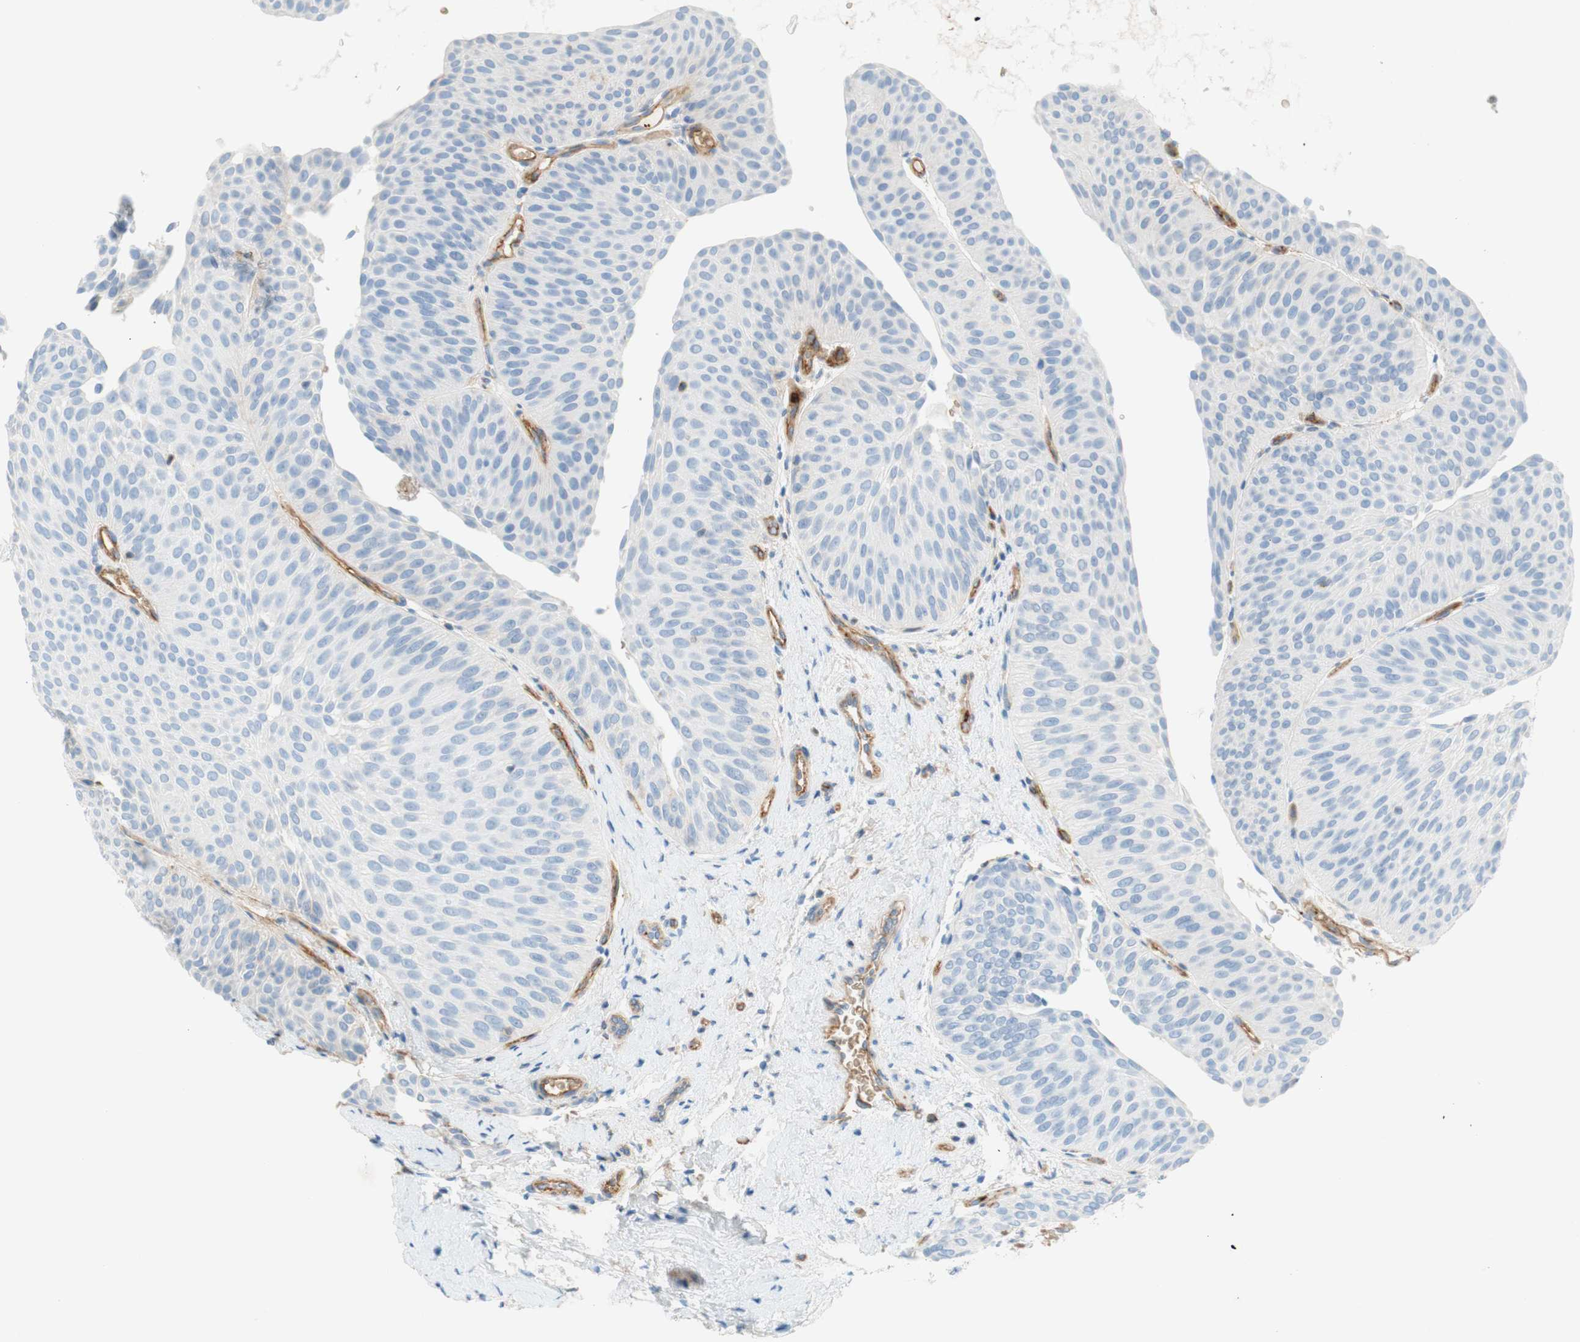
{"staining": {"intensity": "negative", "quantity": "none", "location": "none"}, "tissue": "urothelial cancer", "cell_type": "Tumor cells", "image_type": "cancer", "snomed": [{"axis": "morphology", "description": "Urothelial carcinoma, Low grade"}, {"axis": "topography", "description": "Urinary bladder"}], "caption": "Immunohistochemistry (IHC) photomicrograph of human urothelial carcinoma (low-grade) stained for a protein (brown), which demonstrates no expression in tumor cells.", "gene": "STOM", "patient": {"sex": "female", "age": 60}}